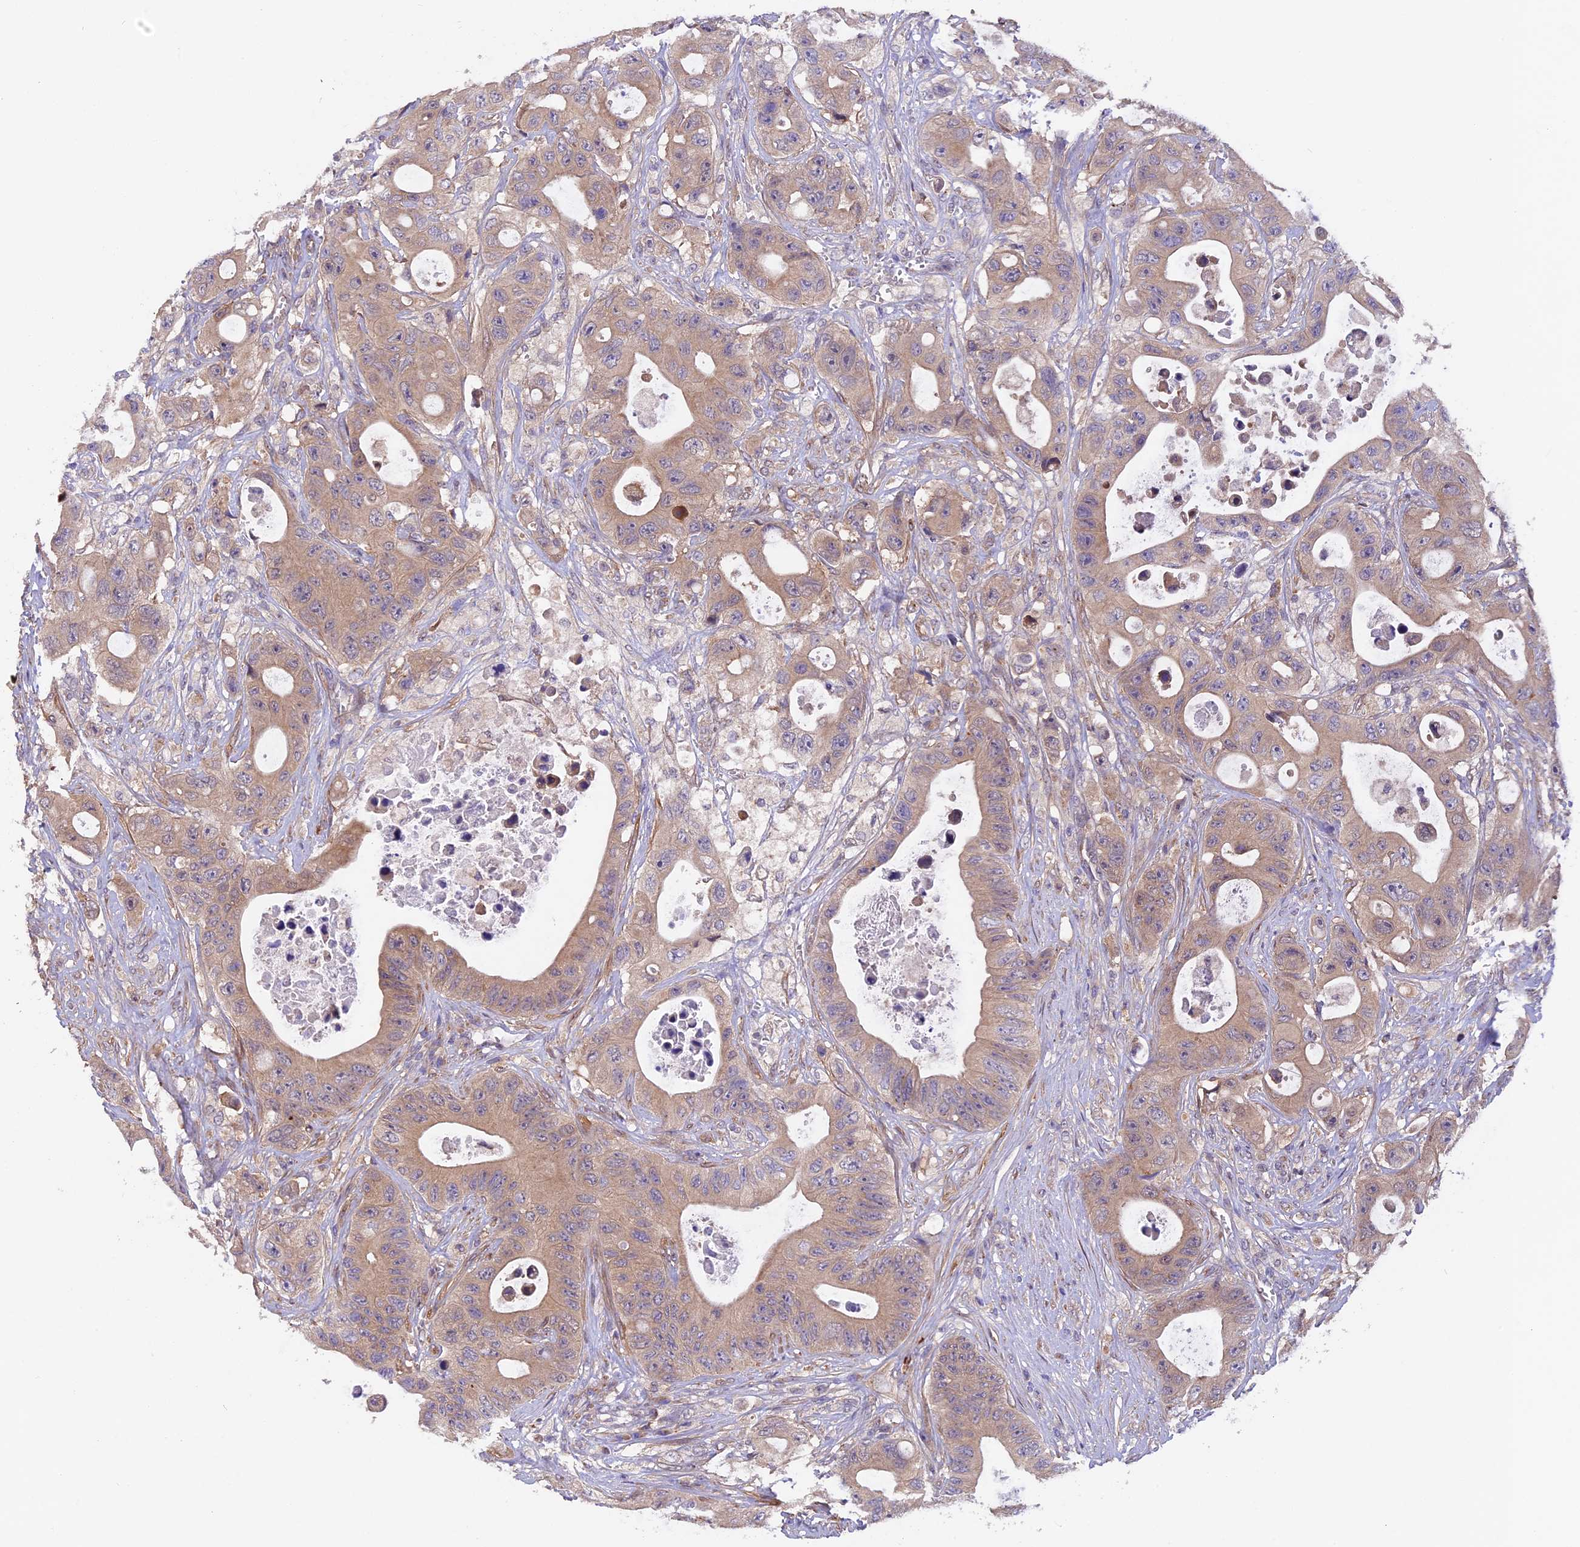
{"staining": {"intensity": "weak", "quantity": ">75%", "location": "cytoplasmic/membranous"}, "tissue": "colorectal cancer", "cell_type": "Tumor cells", "image_type": "cancer", "snomed": [{"axis": "morphology", "description": "Adenocarcinoma, NOS"}, {"axis": "topography", "description": "Colon"}], "caption": "The histopathology image demonstrates immunohistochemical staining of colorectal adenocarcinoma. There is weak cytoplasmic/membranous positivity is appreciated in approximately >75% of tumor cells.", "gene": "CCDC9B", "patient": {"sex": "female", "age": 46}}